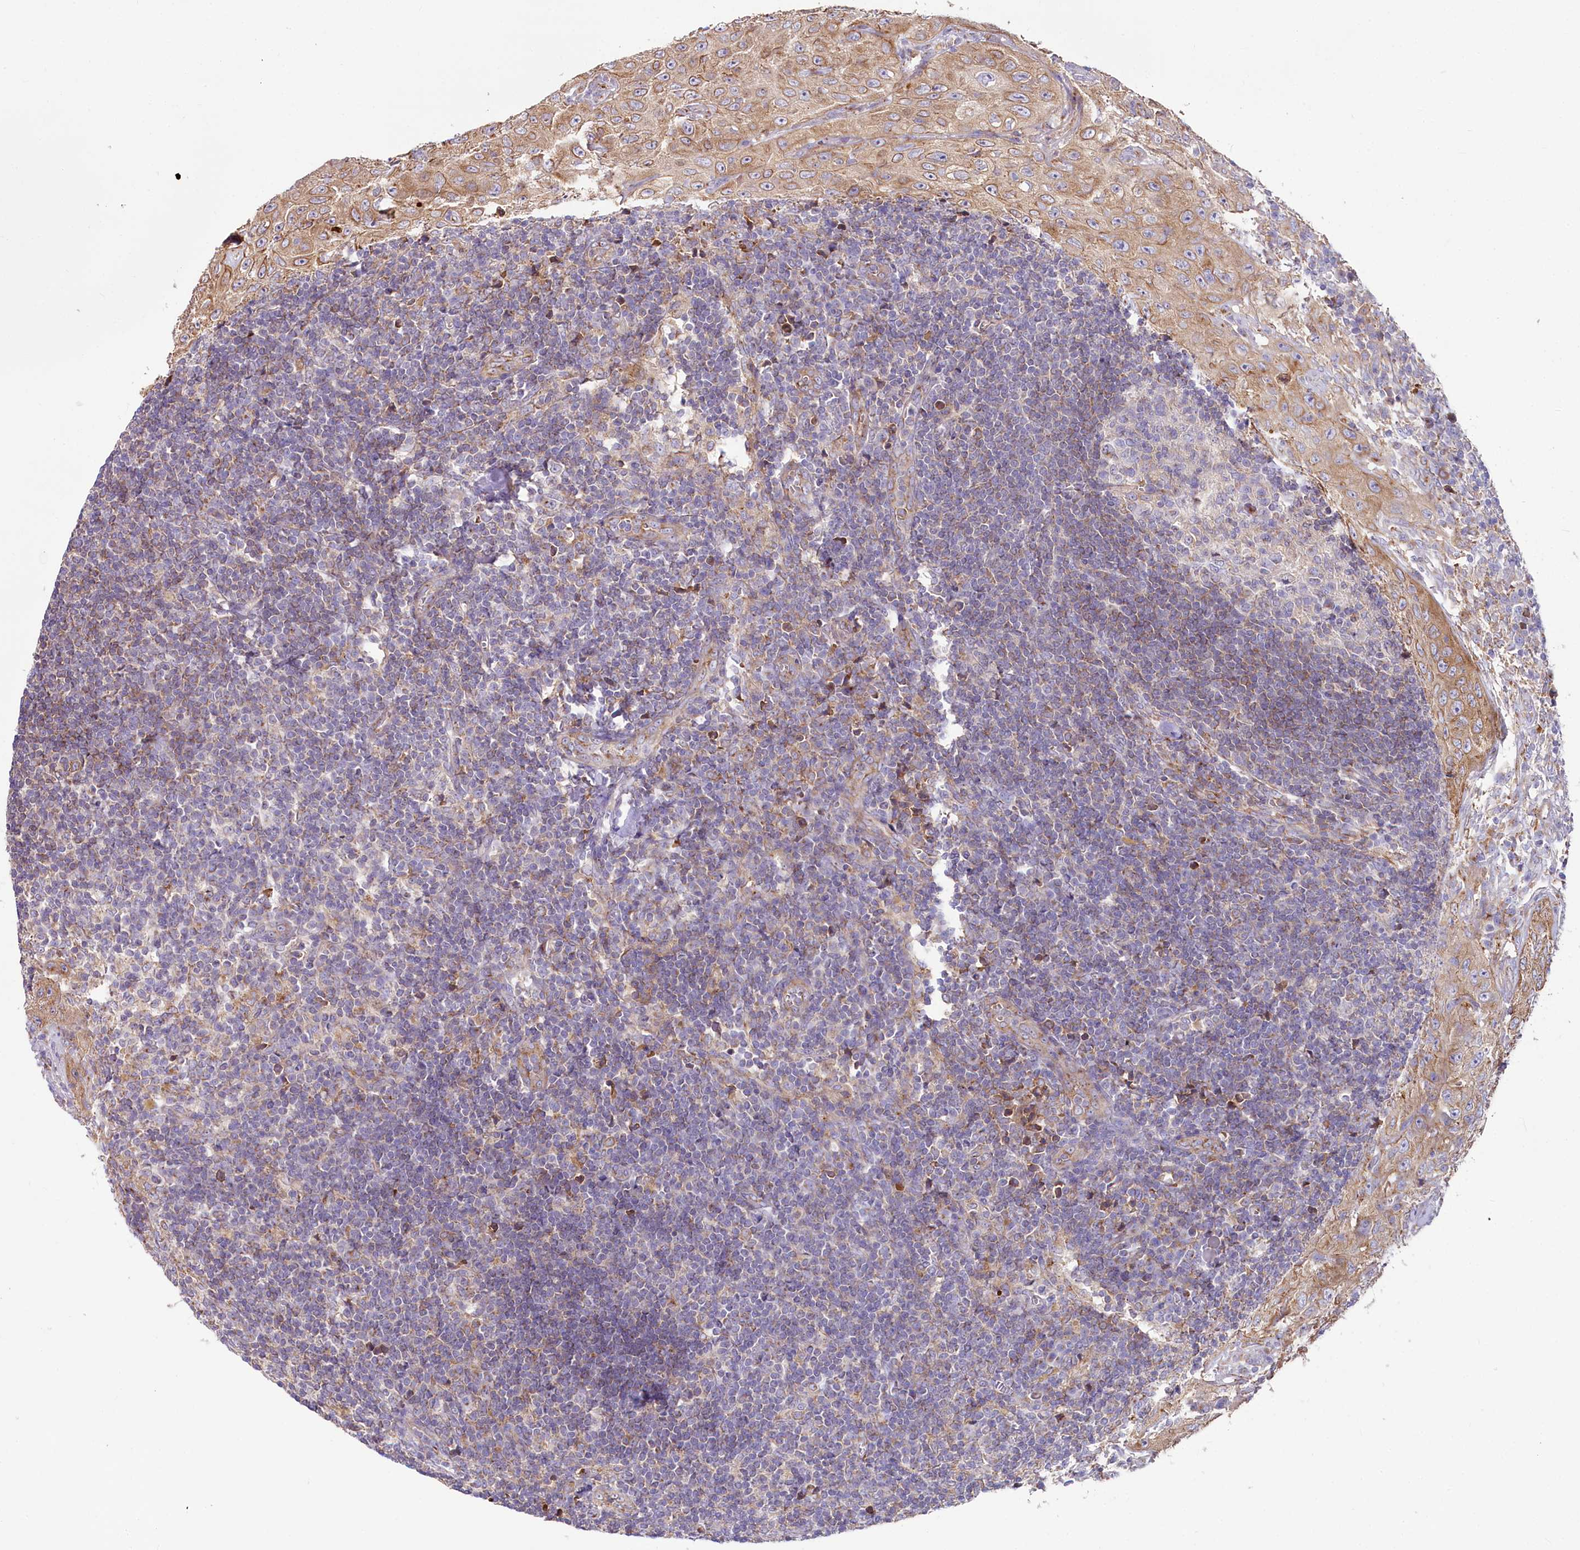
{"staining": {"intensity": "negative", "quantity": "none", "location": "none"}, "tissue": "lymph node", "cell_type": "Germinal center cells", "image_type": "normal", "snomed": [{"axis": "morphology", "description": "Normal tissue, NOS"}, {"axis": "morphology", "description": "Squamous cell carcinoma, metastatic, NOS"}, {"axis": "topography", "description": "Lymph node"}], "caption": "A photomicrograph of human lymph node is negative for staining in germinal center cells.", "gene": "STX6", "patient": {"sex": "male", "age": 73}}